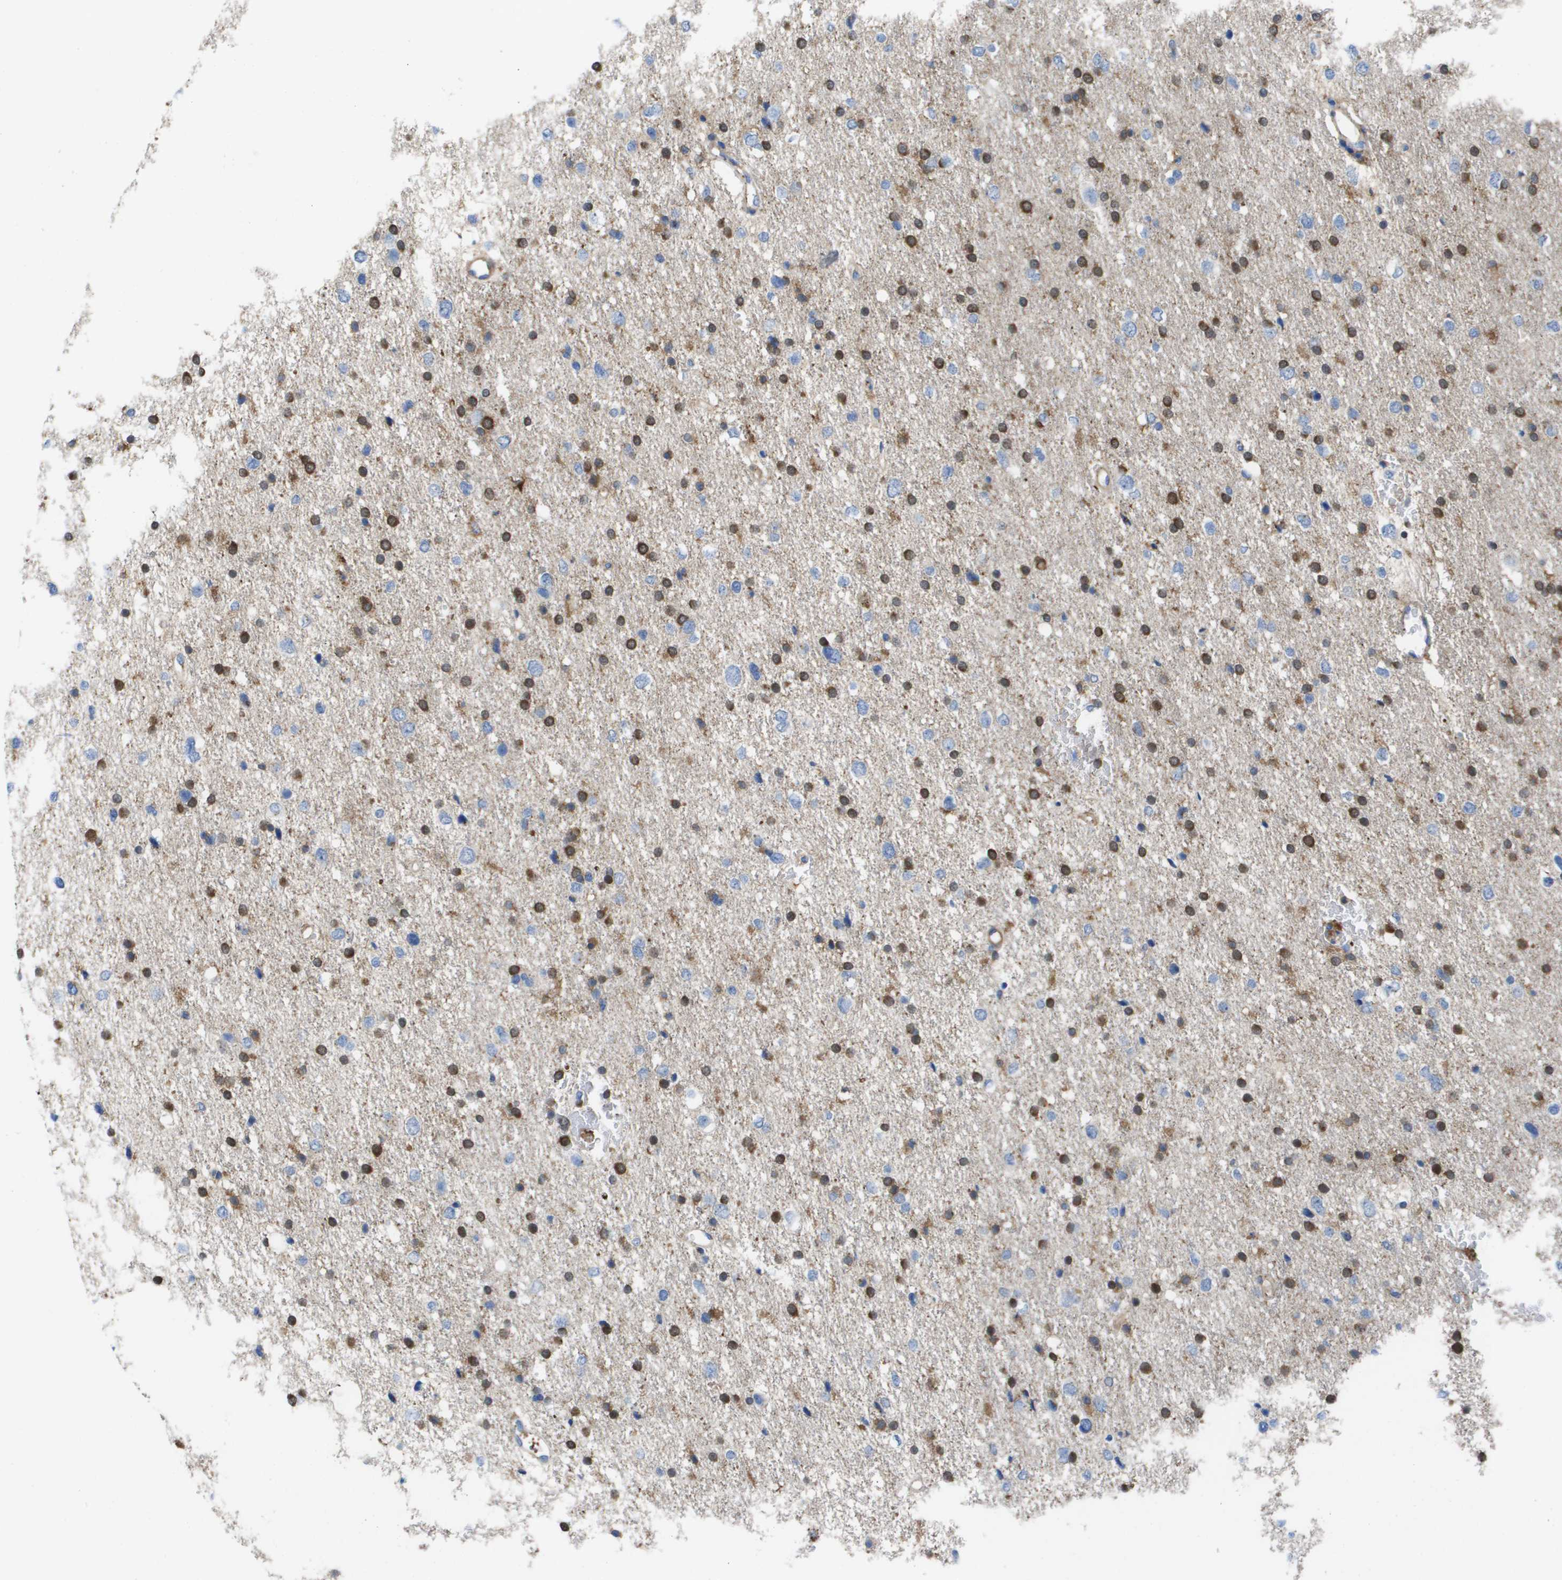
{"staining": {"intensity": "moderate", "quantity": "25%-75%", "location": "cytoplasmic/membranous"}, "tissue": "glioma", "cell_type": "Tumor cells", "image_type": "cancer", "snomed": [{"axis": "morphology", "description": "Glioma, malignant, Low grade"}, {"axis": "topography", "description": "Brain"}], "caption": "Immunohistochemistry of human glioma displays medium levels of moderate cytoplasmic/membranous expression in approximately 25%-75% of tumor cells.", "gene": "SLC37A2", "patient": {"sex": "female", "age": 37}}